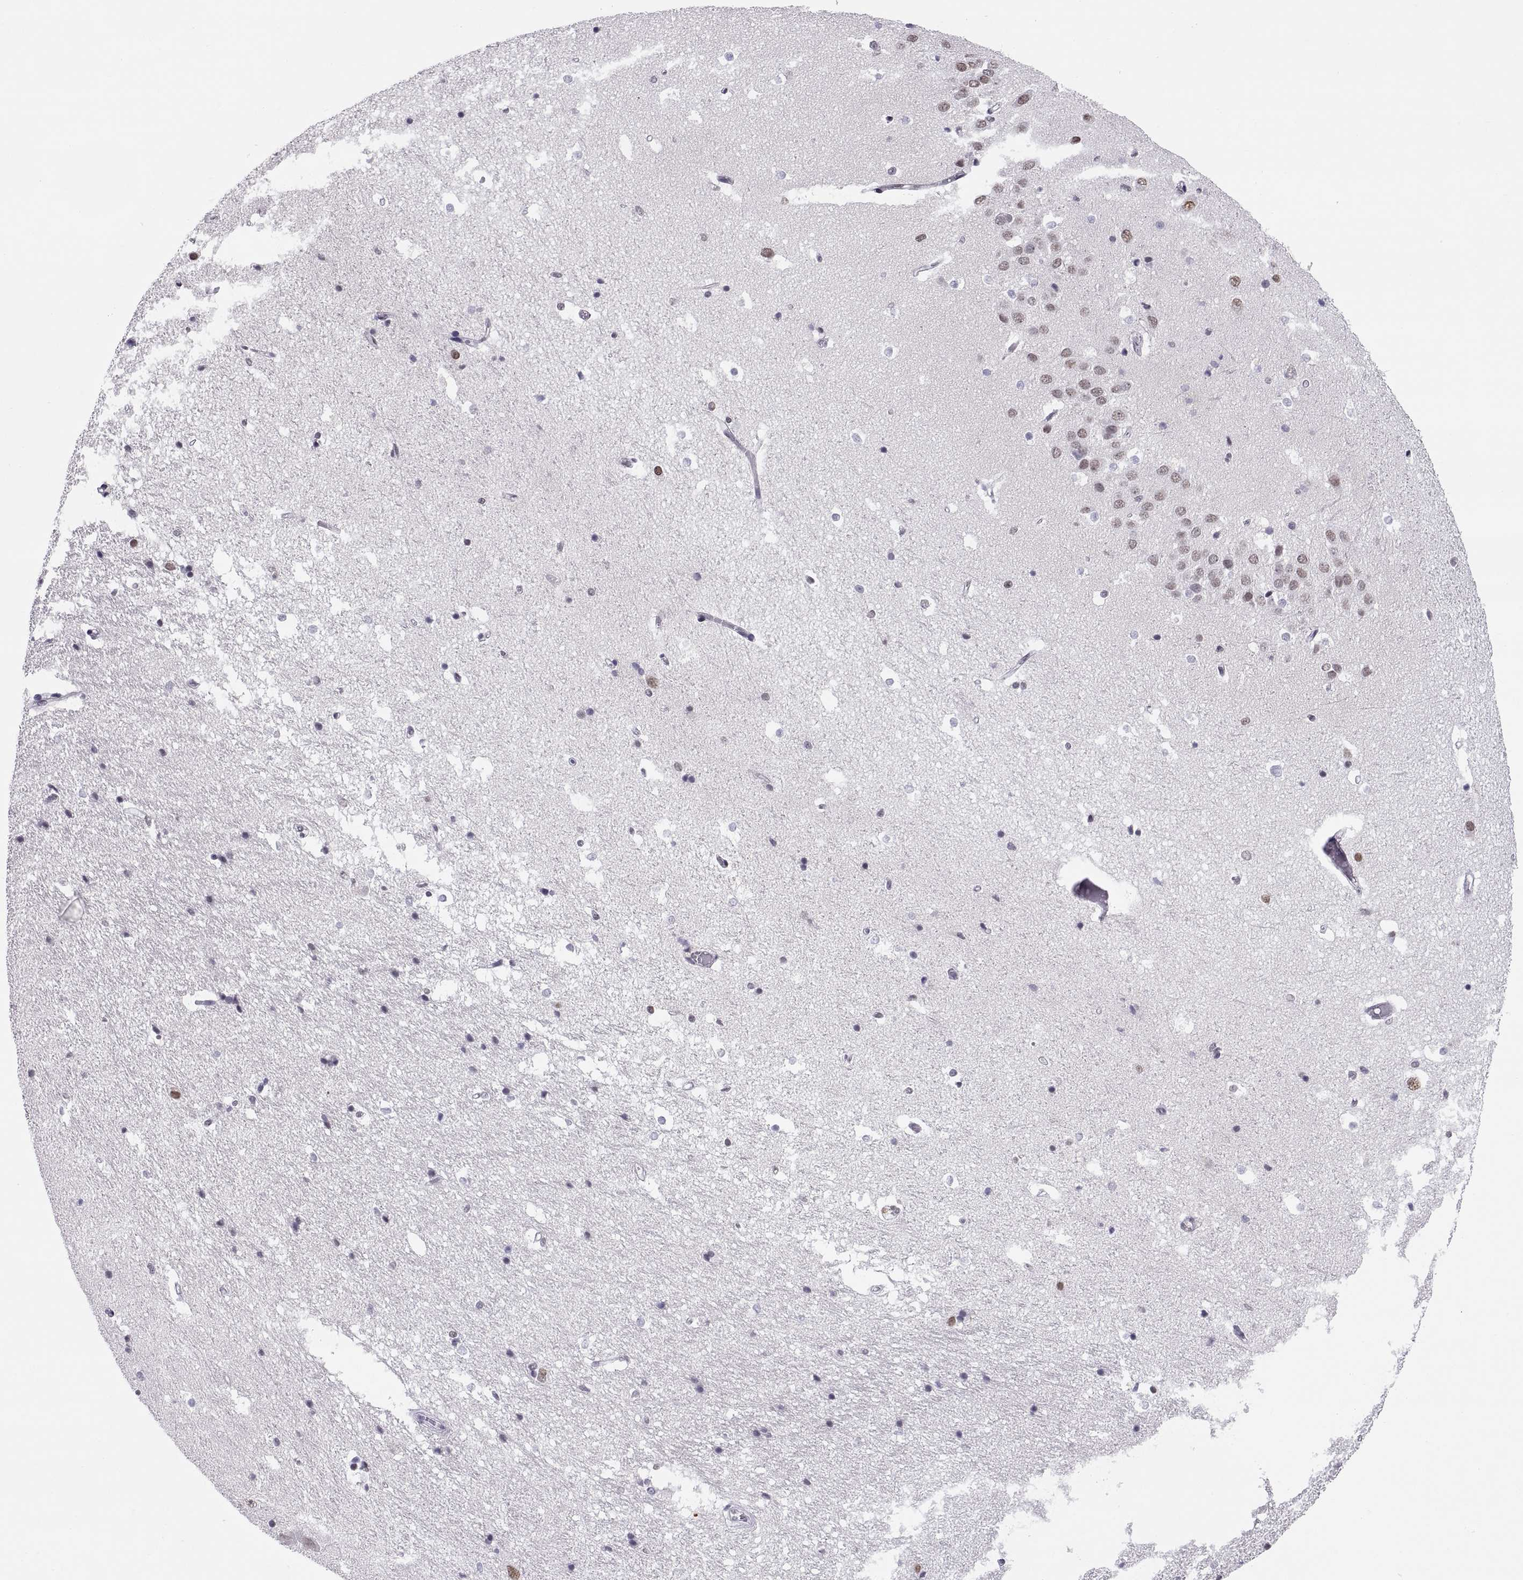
{"staining": {"intensity": "negative", "quantity": "none", "location": "none"}, "tissue": "hippocampus", "cell_type": "Glial cells", "image_type": "normal", "snomed": [{"axis": "morphology", "description": "Normal tissue, NOS"}, {"axis": "topography", "description": "Hippocampus"}], "caption": "The immunohistochemistry image has no significant expression in glial cells of hippocampus.", "gene": "CARTPT", "patient": {"sex": "male", "age": 44}}